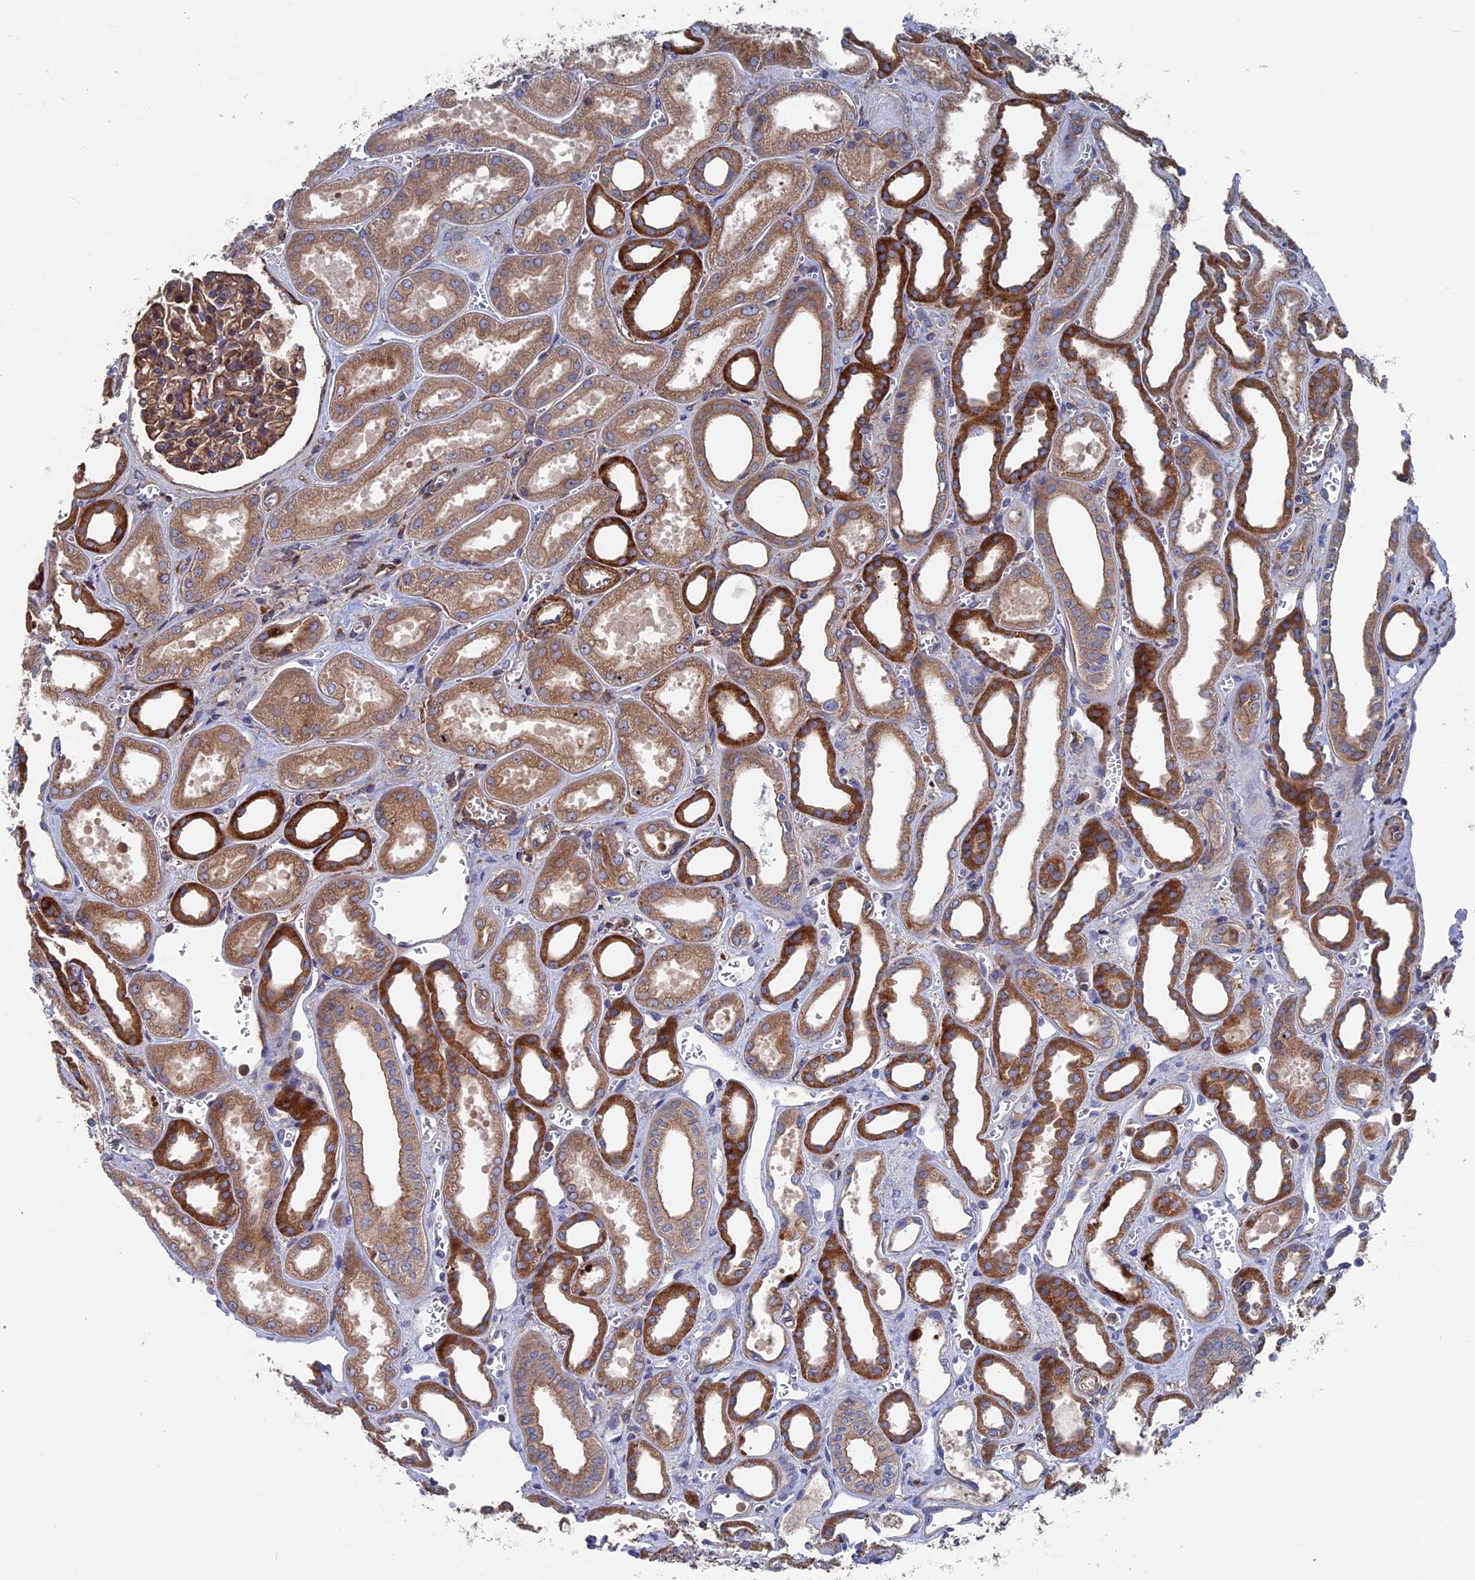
{"staining": {"intensity": "strong", "quantity": "25%-75%", "location": "cytoplasmic/membranous"}, "tissue": "kidney", "cell_type": "Cells in glomeruli", "image_type": "normal", "snomed": [{"axis": "morphology", "description": "Normal tissue, NOS"}, {"axis": "morphology", "description": "Adenocarcinoma, NOS"}, {"axis": "topography", "description": "Kidney"}], "caption": "Strong cytoplasmic/membranous positivity is present in approximately 25%-75% of cells in glomeruli in normal kidney. (DAB (3,3'-diaminobenzidine) IHC, brown staining for protein, blue staining for nuclei).", "gene": "DNAJC3", "patient": {"sex": "female", "age": 68}}